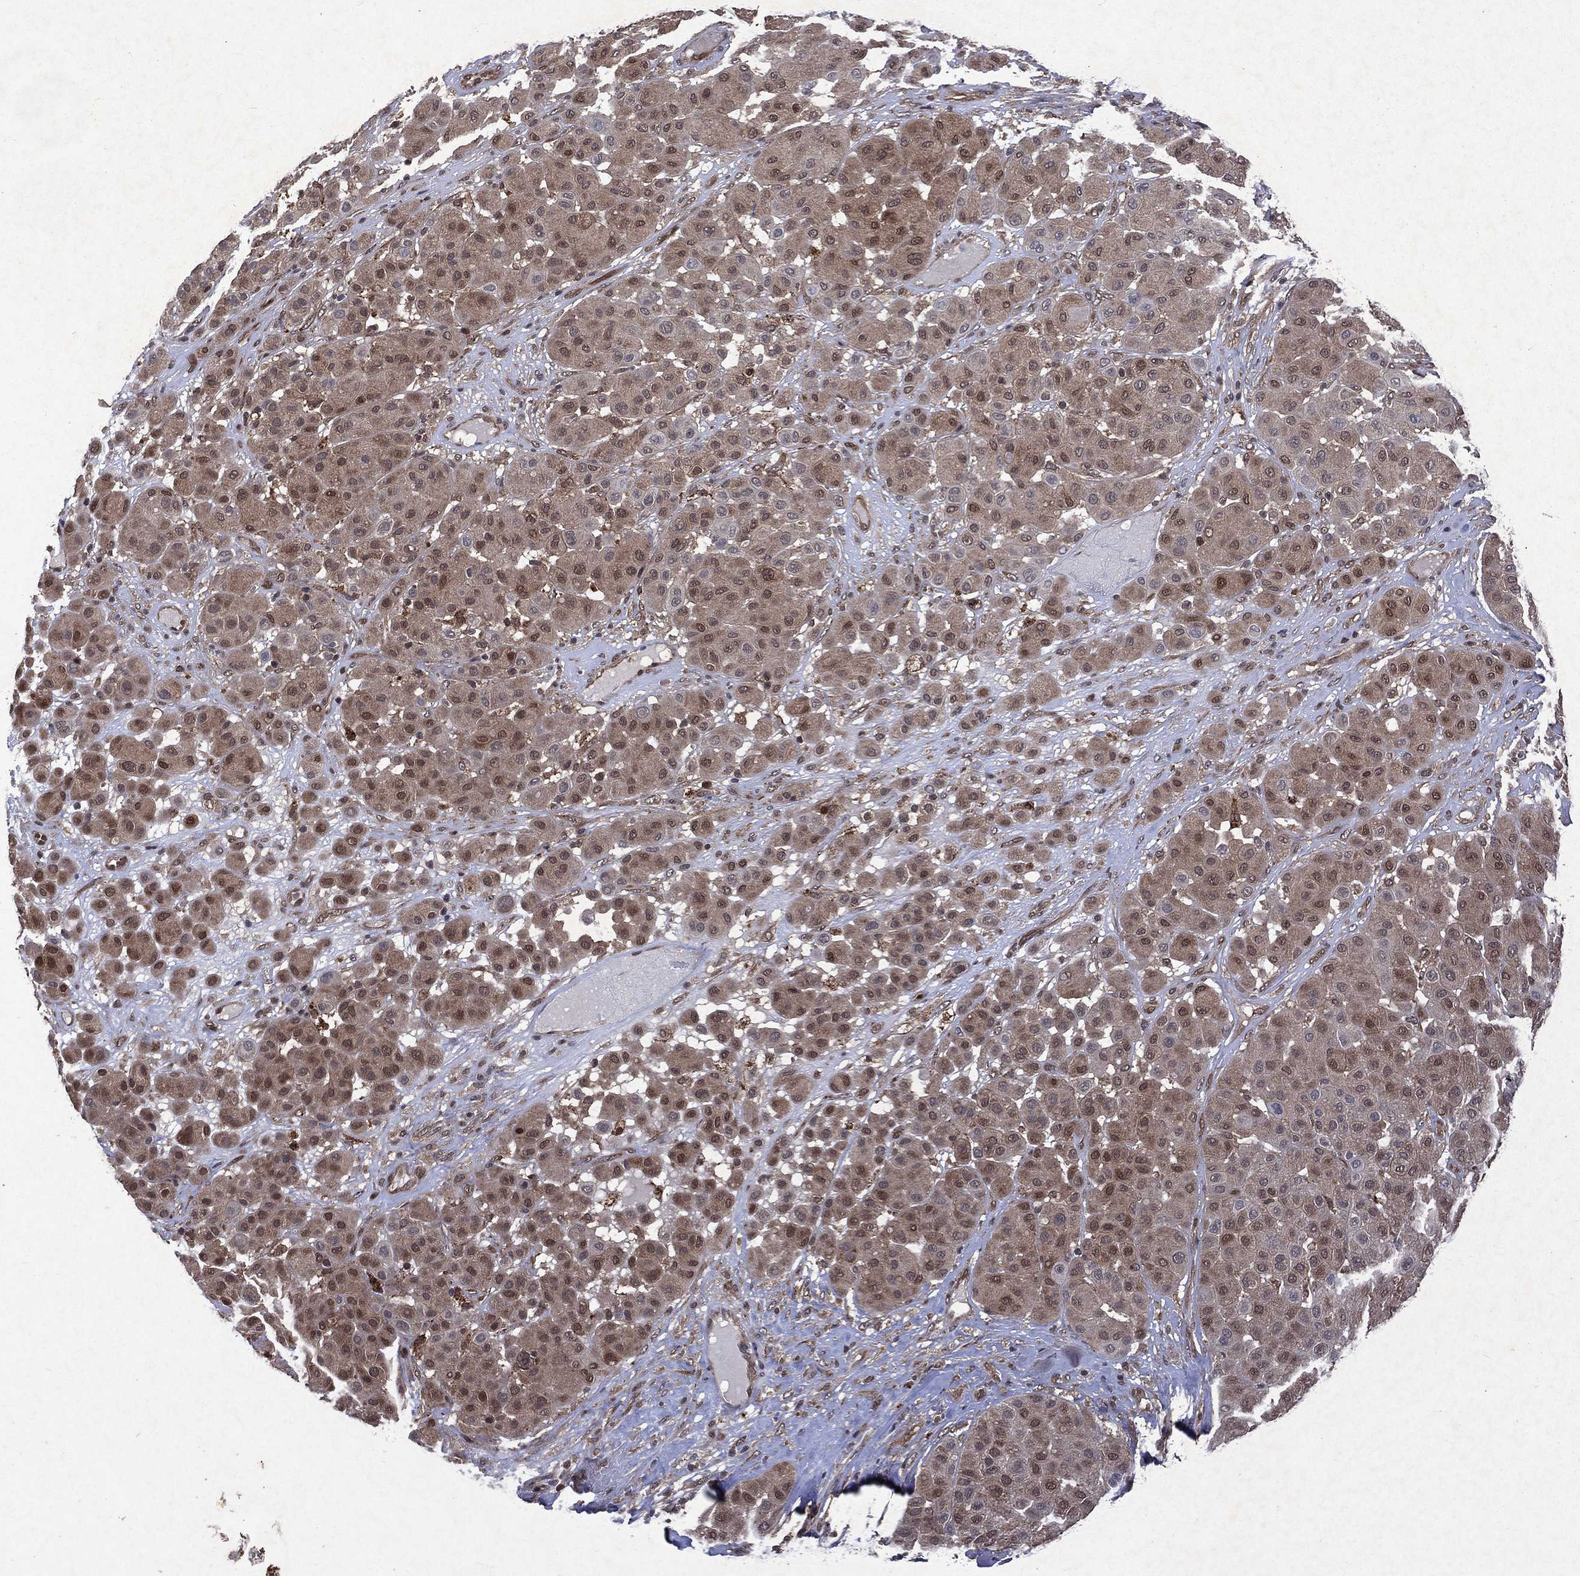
{"staining": {"intensity": "moderate", "quantity": "25%-75%", "location": "cytoplasmic/membranous,nuclear"}, "tissue": "melanoma", "cell_type": "Tumor cells", "image_type": "cancer", "snomed": [{"axis": "morphology", "description": "Malignant melanoma, Metastatic site"}, {"axis": "topography", "description": "Smooth muscle"}], "caption": "Melanoma tissue reveals moderate cytoplasmic/membranous and nuclear staining in about 25%-75% of tumor cells", "gene": "MTAP", "patient": {"sex": "male", "age": 41}}